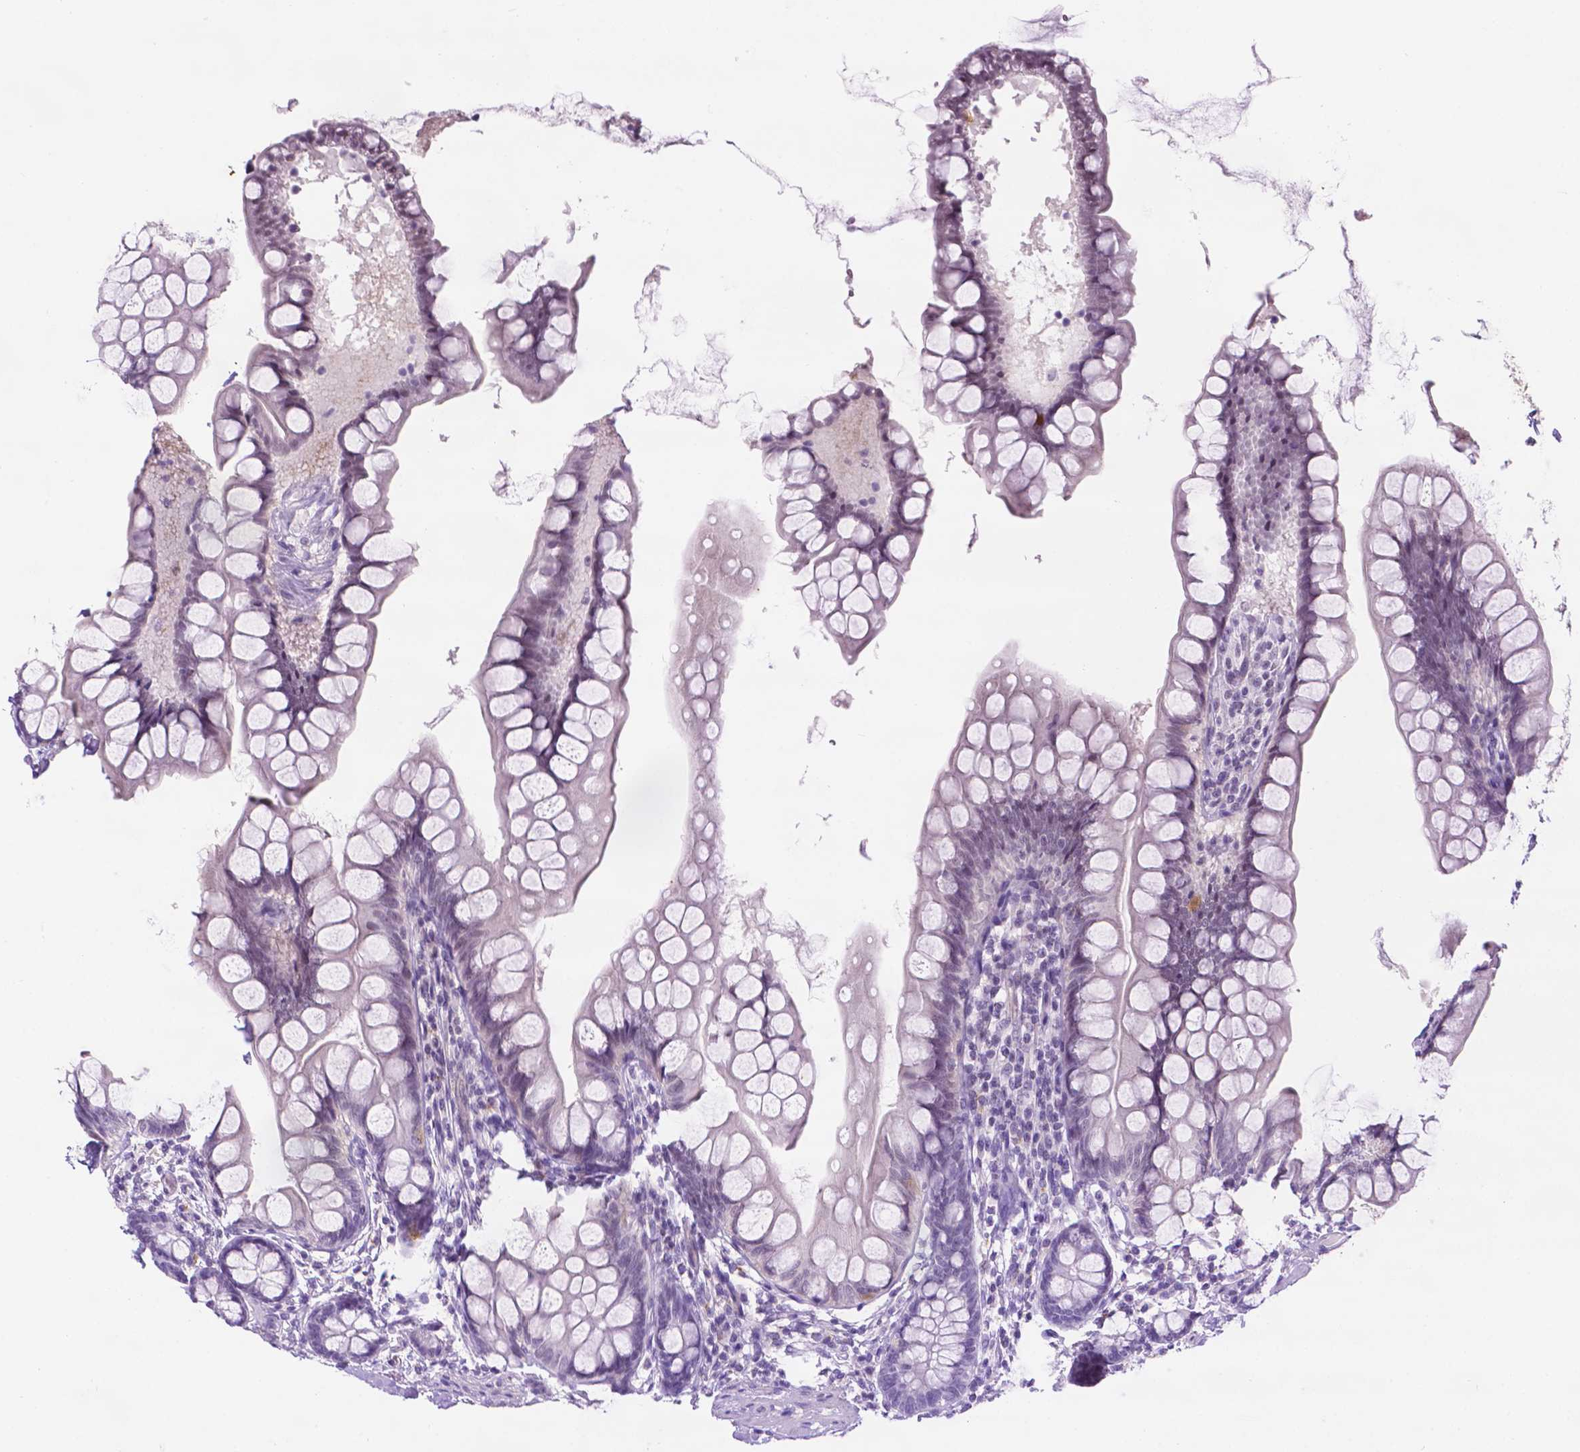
{"staining": {"intensity": "moderate", "quantity": "<25%", "location": "cytoplasmic/membranous"}, "tissue": "small intestine", "cell_type": "Glandular cells", "image_type": "normal", "snomed": [{"axis": "morphology", "description": "Normal tissue, NOS"}, {"axis": "topography", "description": "Small intestine"}], "caption": "This is an image of immunohistochemistry staining of unremarkable small intestine, which shows moderate positivity in the cytoplasmic/membranous of glandular cells.", "gene": "TACSTD2", "patient": {"sex": "male", "age": 70}}